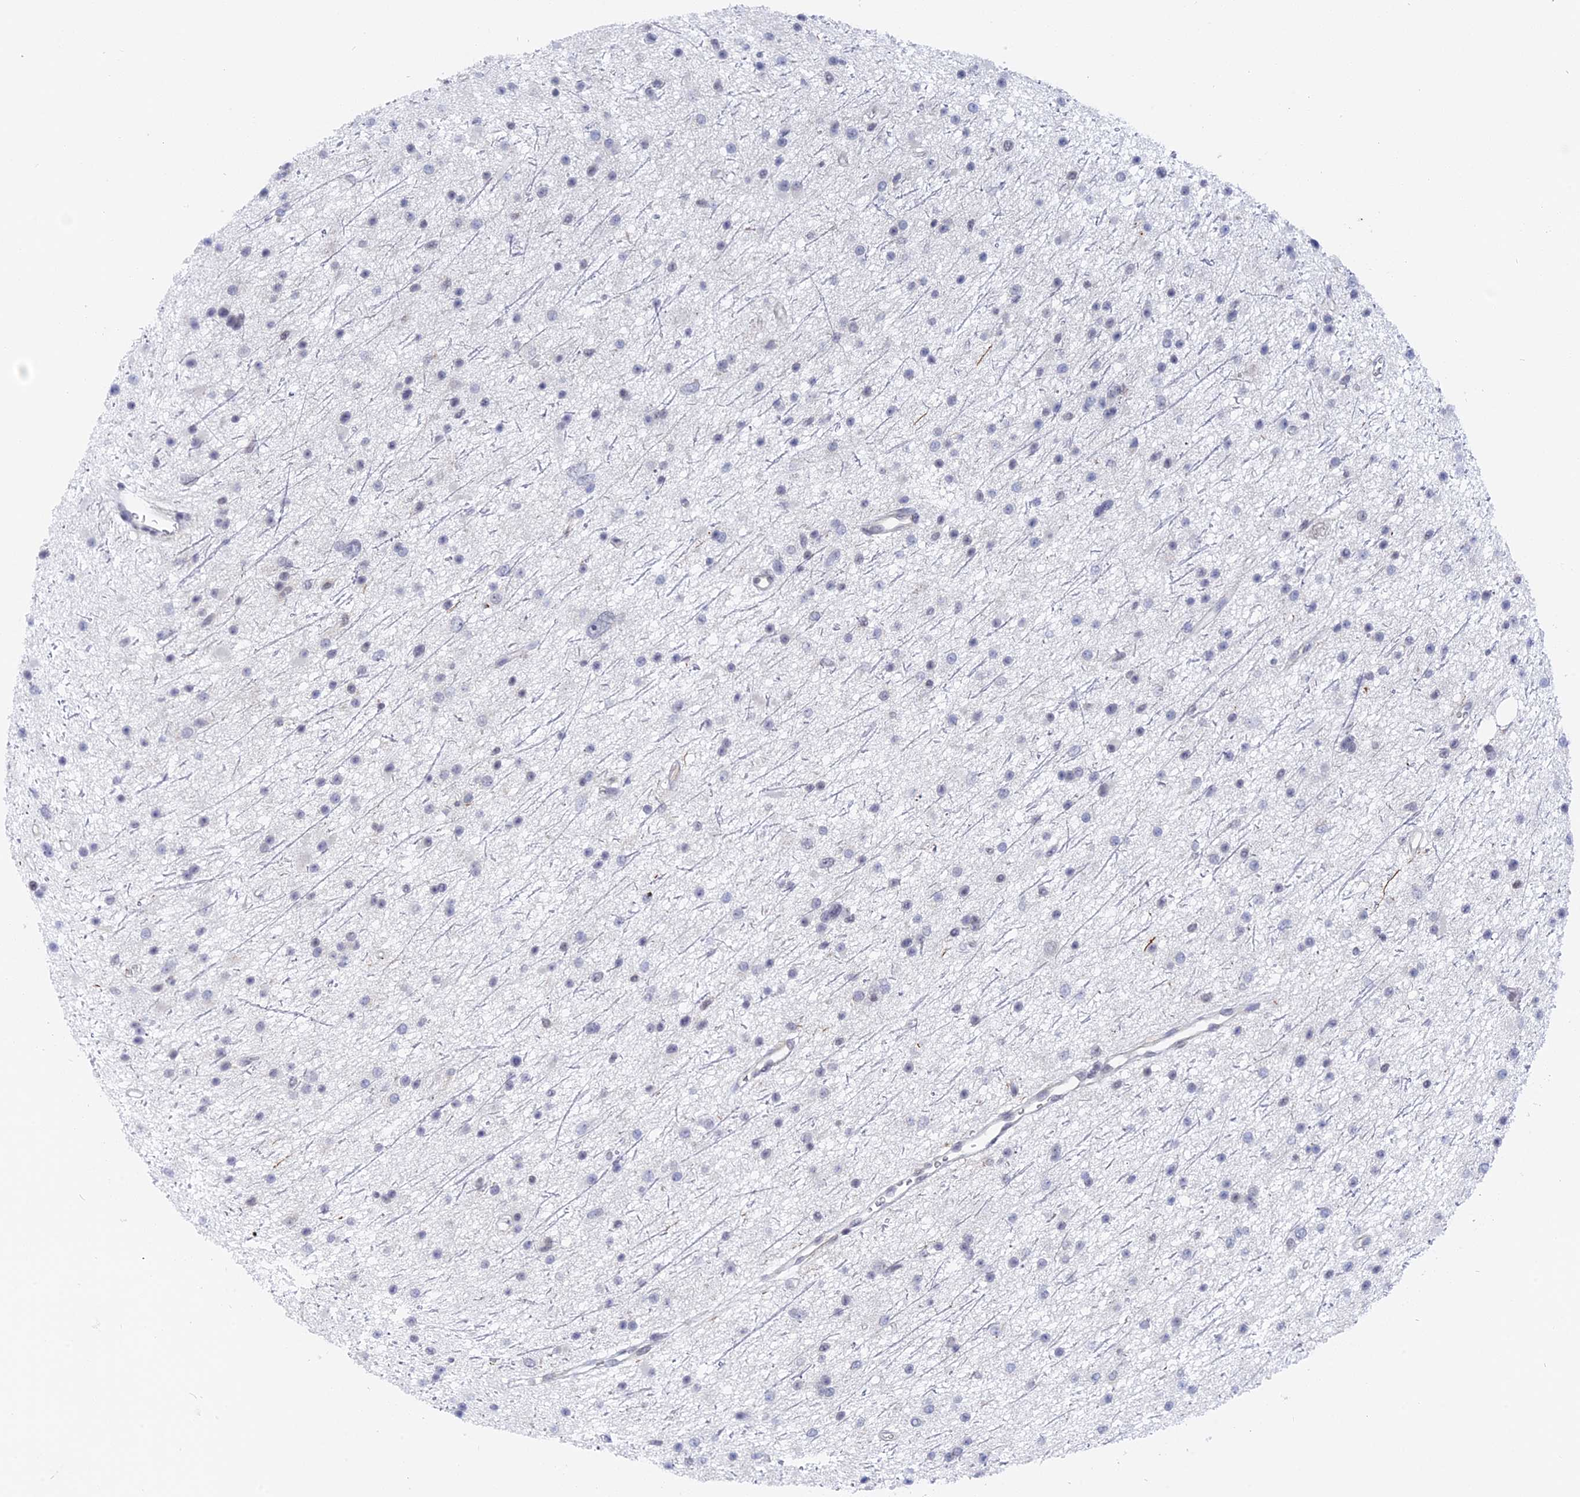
{"staining": {"intensity": "negative", "quantity": "none", "location": "none"}, "tissue": "glioma", "cell_type": "Tumor cells", "image_type": "cancer", "snomed": [{"axis": "morphology", "description": "Glioma, malignant, Low grade"}, {"axis": "topography", "description": "Cerebral cortex"}], "caption": "DAB (3,3'-diaminobenzidine) immunohistochemical staining of glioma shows no significant positivity in tumor cells. (Stains: DAB immunohistochemistry with hematoxylin counter stain, Microscopy: brightfield microscopy at high magnification).", "gene": "BRD2", "patient": {"sex": "female", "age": 39}}